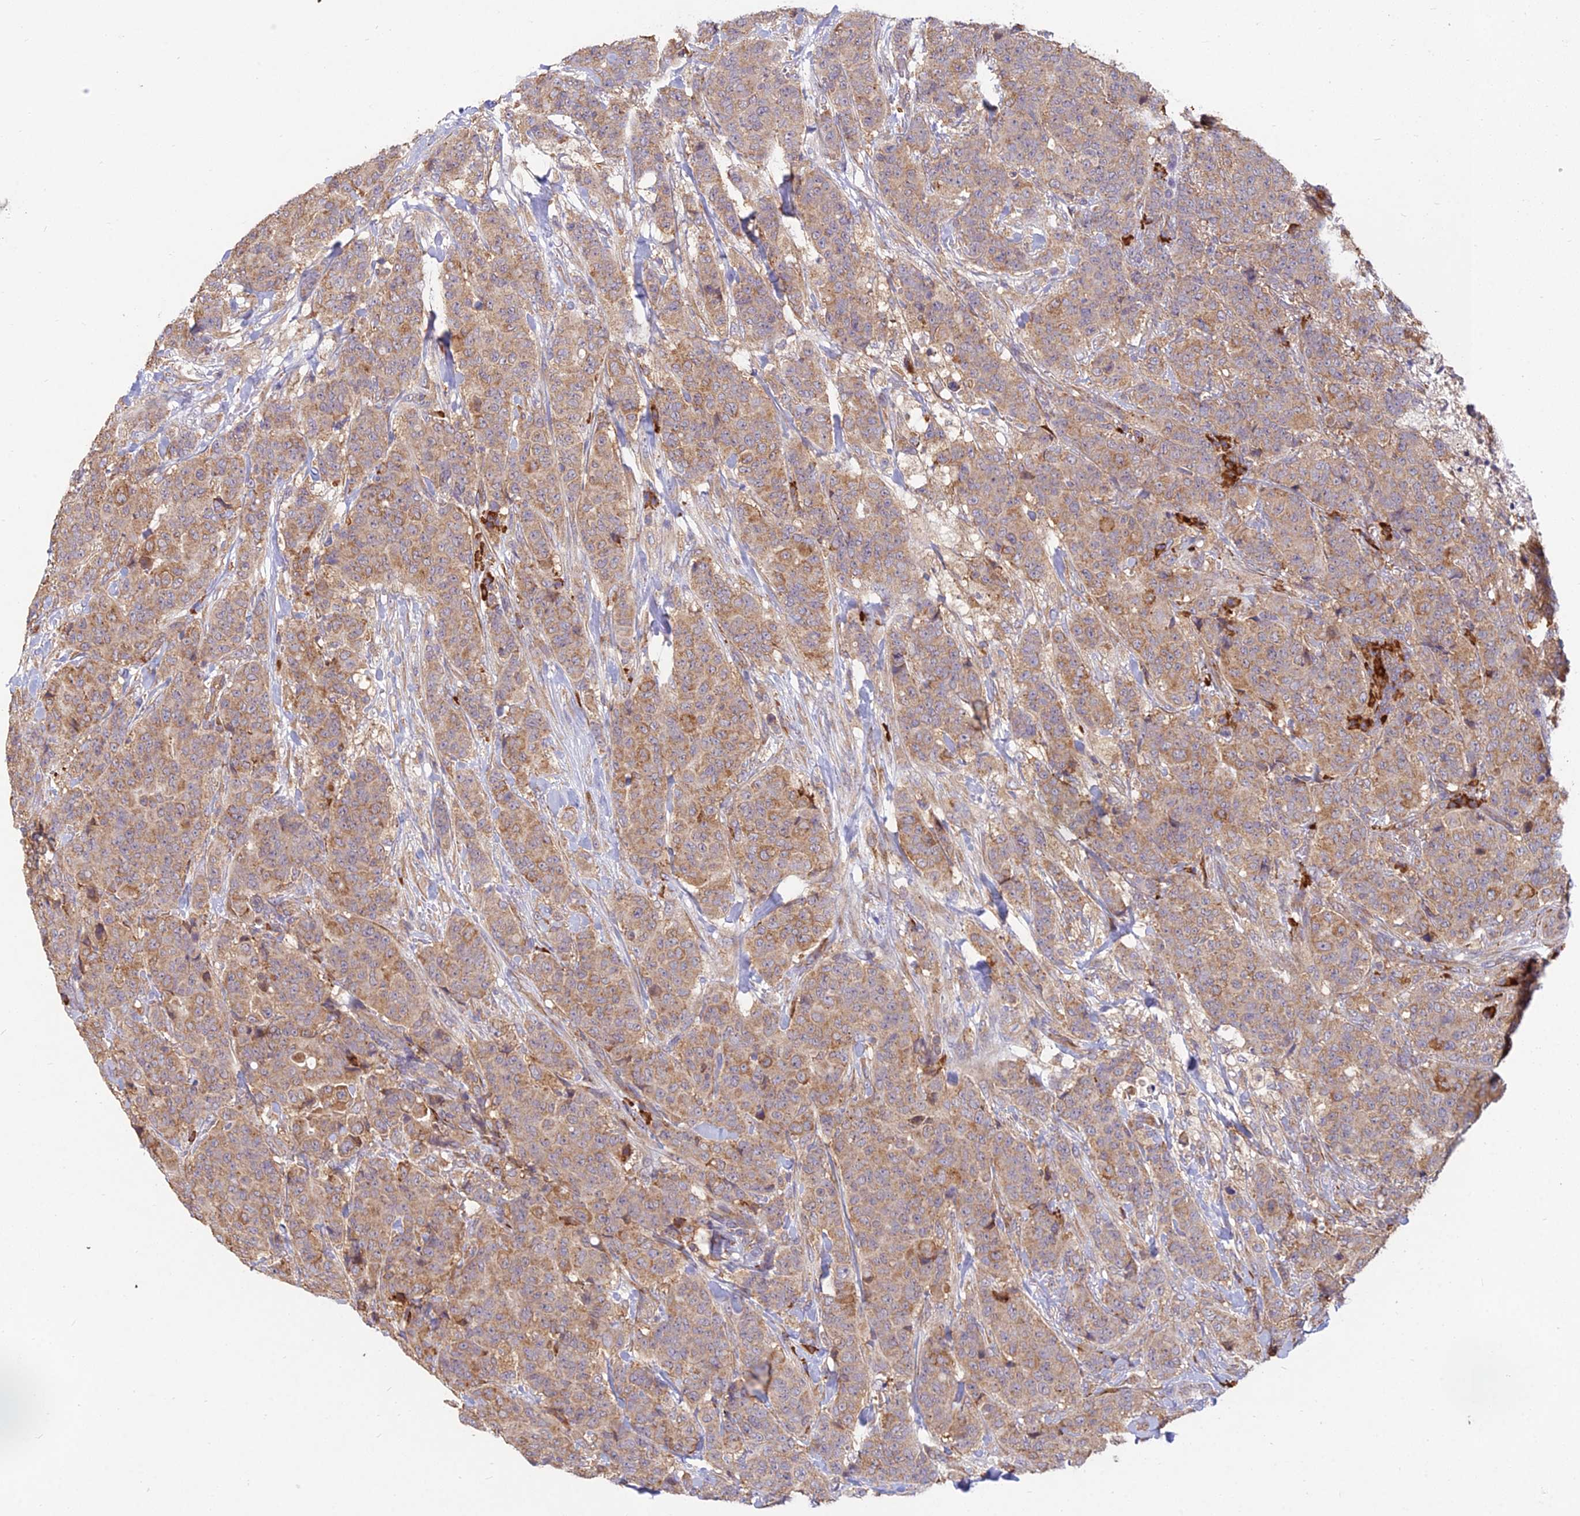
{"staining": {"intensity": "moderate", "quantity": ">75%", "location": "cytoplasmic/membranous"}, "tissue": "breast cancer", "cell_type": "Tumor cells", "image_type": "cancer", "snomed": [{"axis": "morphology", "description": "Duct carcinoma"}, {"axis": "topography", "description": "Breast"}], "caption": "Brown immunohistochemical staining in breast cancer (intraductal carcinoma) reveals moderate cytoplasmic/membranous expression in about >75% of tumor cells.", "gene": "NXNL2", "patient": {"sex": "female", "age": 40}}